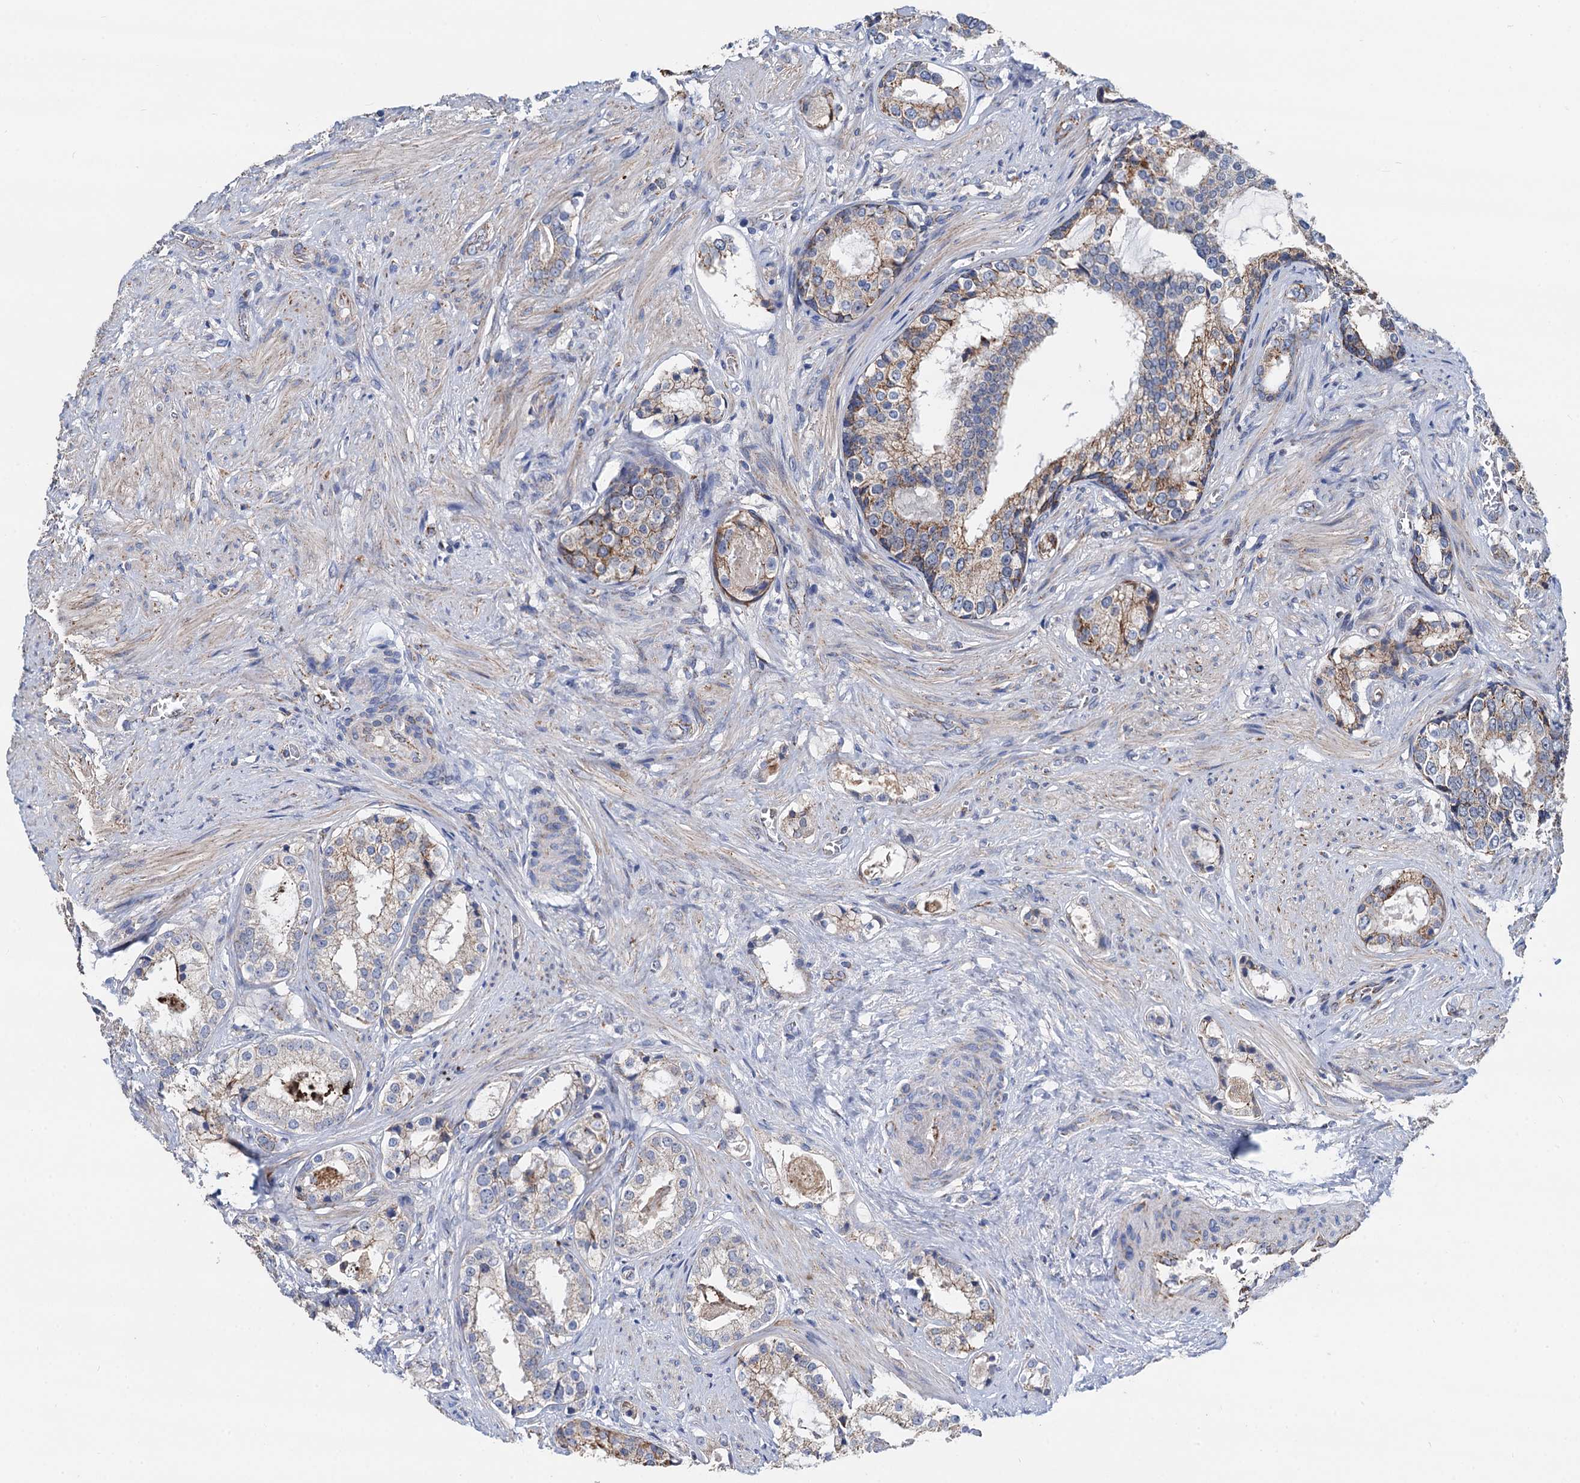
{"staining": {"intensity": "moderate", "quantity": "<25%", "location": "cytoplasmic/membranous"}, "tissue": "prostate cancer", "cell_type": "Tumor cells", "image_type": "cancer", "snomed": [{"axis": "morphology", "description": "Adenocarcinoma, High grade"}, {"axis": "topography", "description": "Prostate"}], "caption": "Adenocarcinoma (high-grade) (prostate) stained with a protein marker shows moderate staining in tumor cells.", "gene": "DGLUCY", "patient": {"sex": "male", "age": 58}}